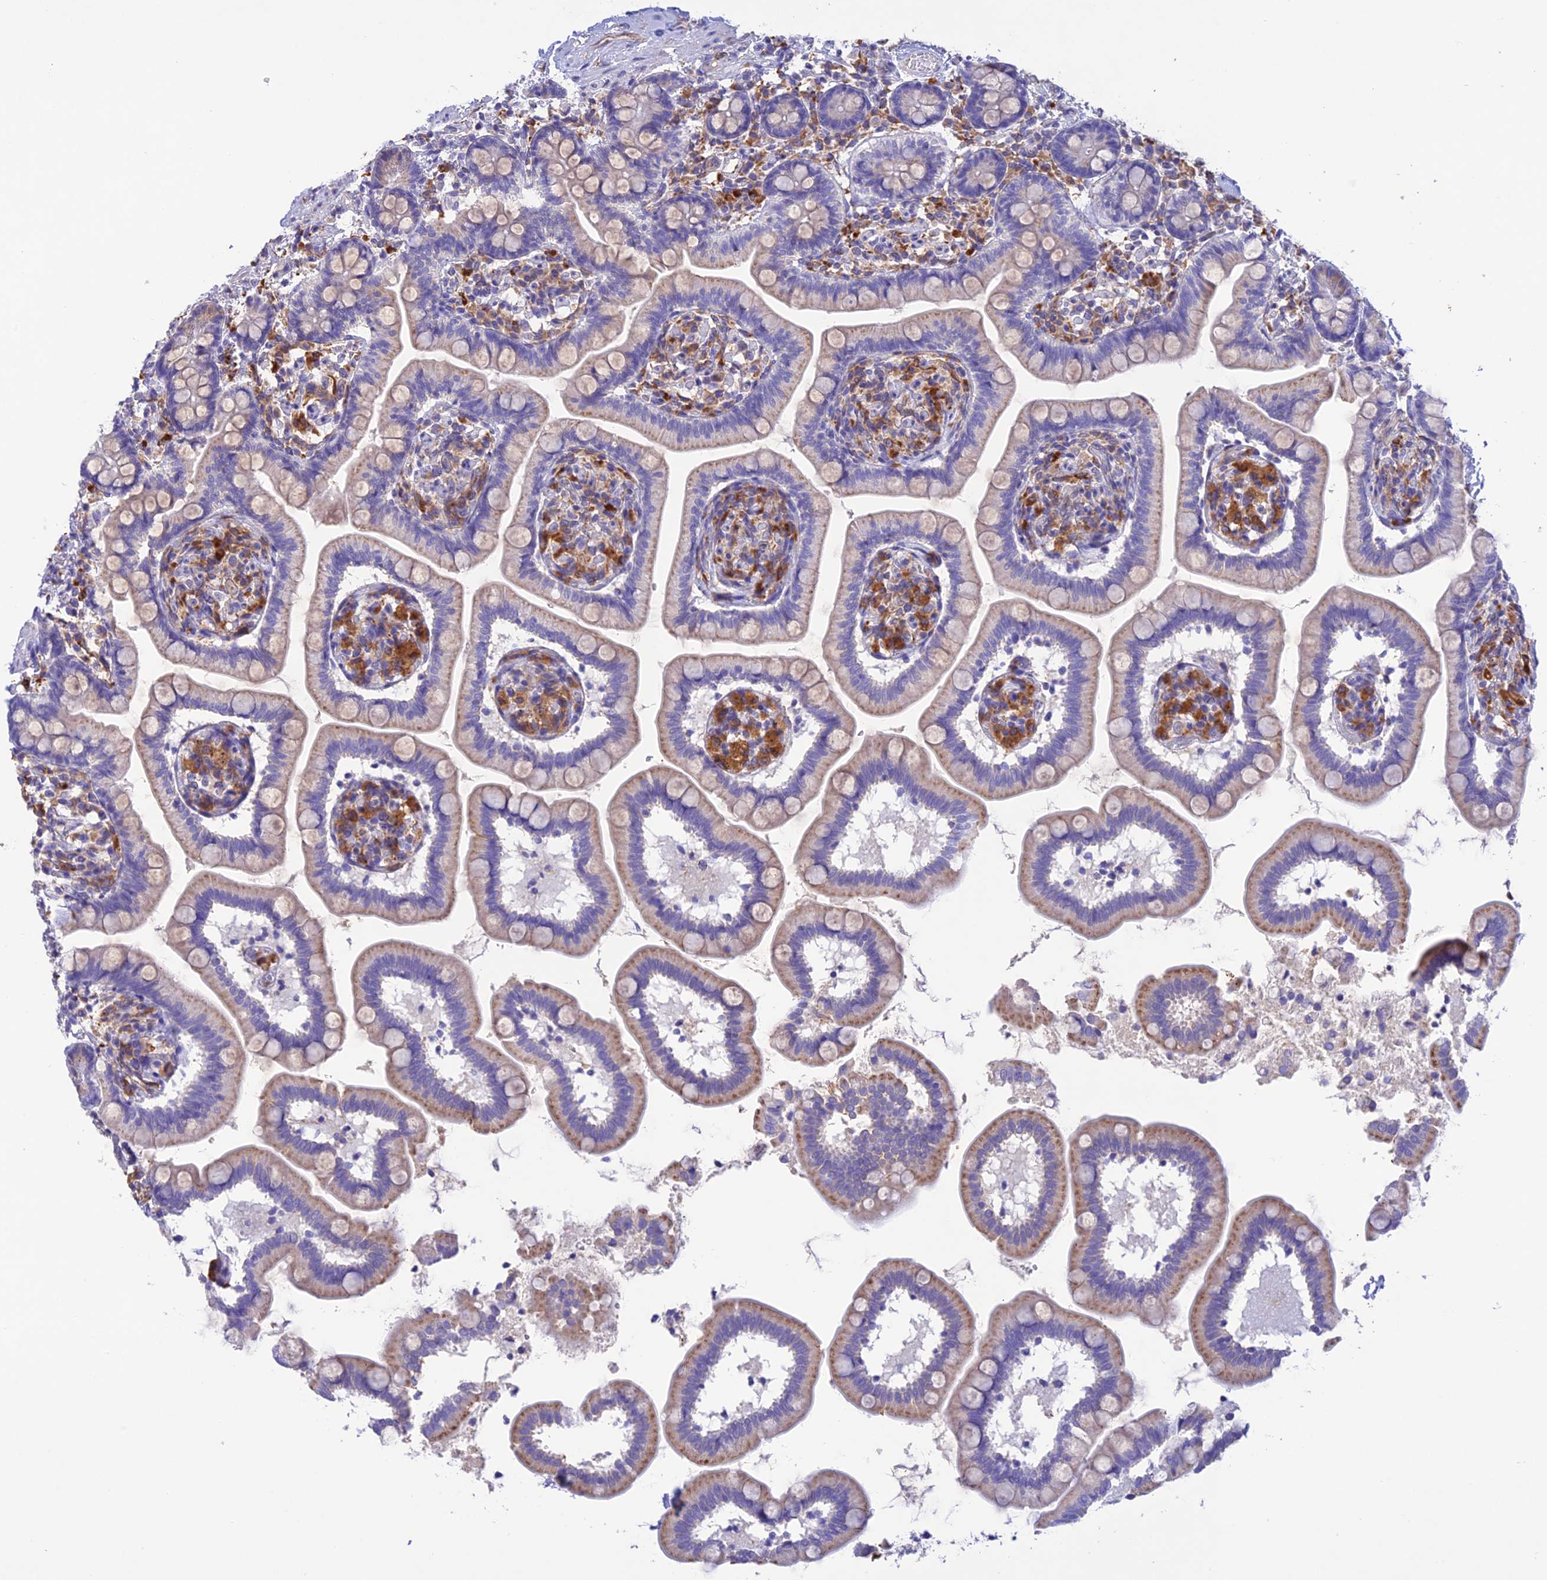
{"staining": {"intensity": "moderate", "quantity": "<25%", "location": "cytoplasmic/membranous"}, "tissue": "small intestine", "cell_type": "Glandular cells", "image_type": "normal", "snomed": [{"axis": "morphology", "description": "Normal tissue, NOS"}, {"axis": "topography", "description": "Small intestine"}], "caption": "Moderate cytoplasmic/membranous positivity is appreciated in about <25% of glandular cells in unremarkable small intestine.", "gene": "ENSG00000255439", "patient": {"sex": "female", "age": 64}}